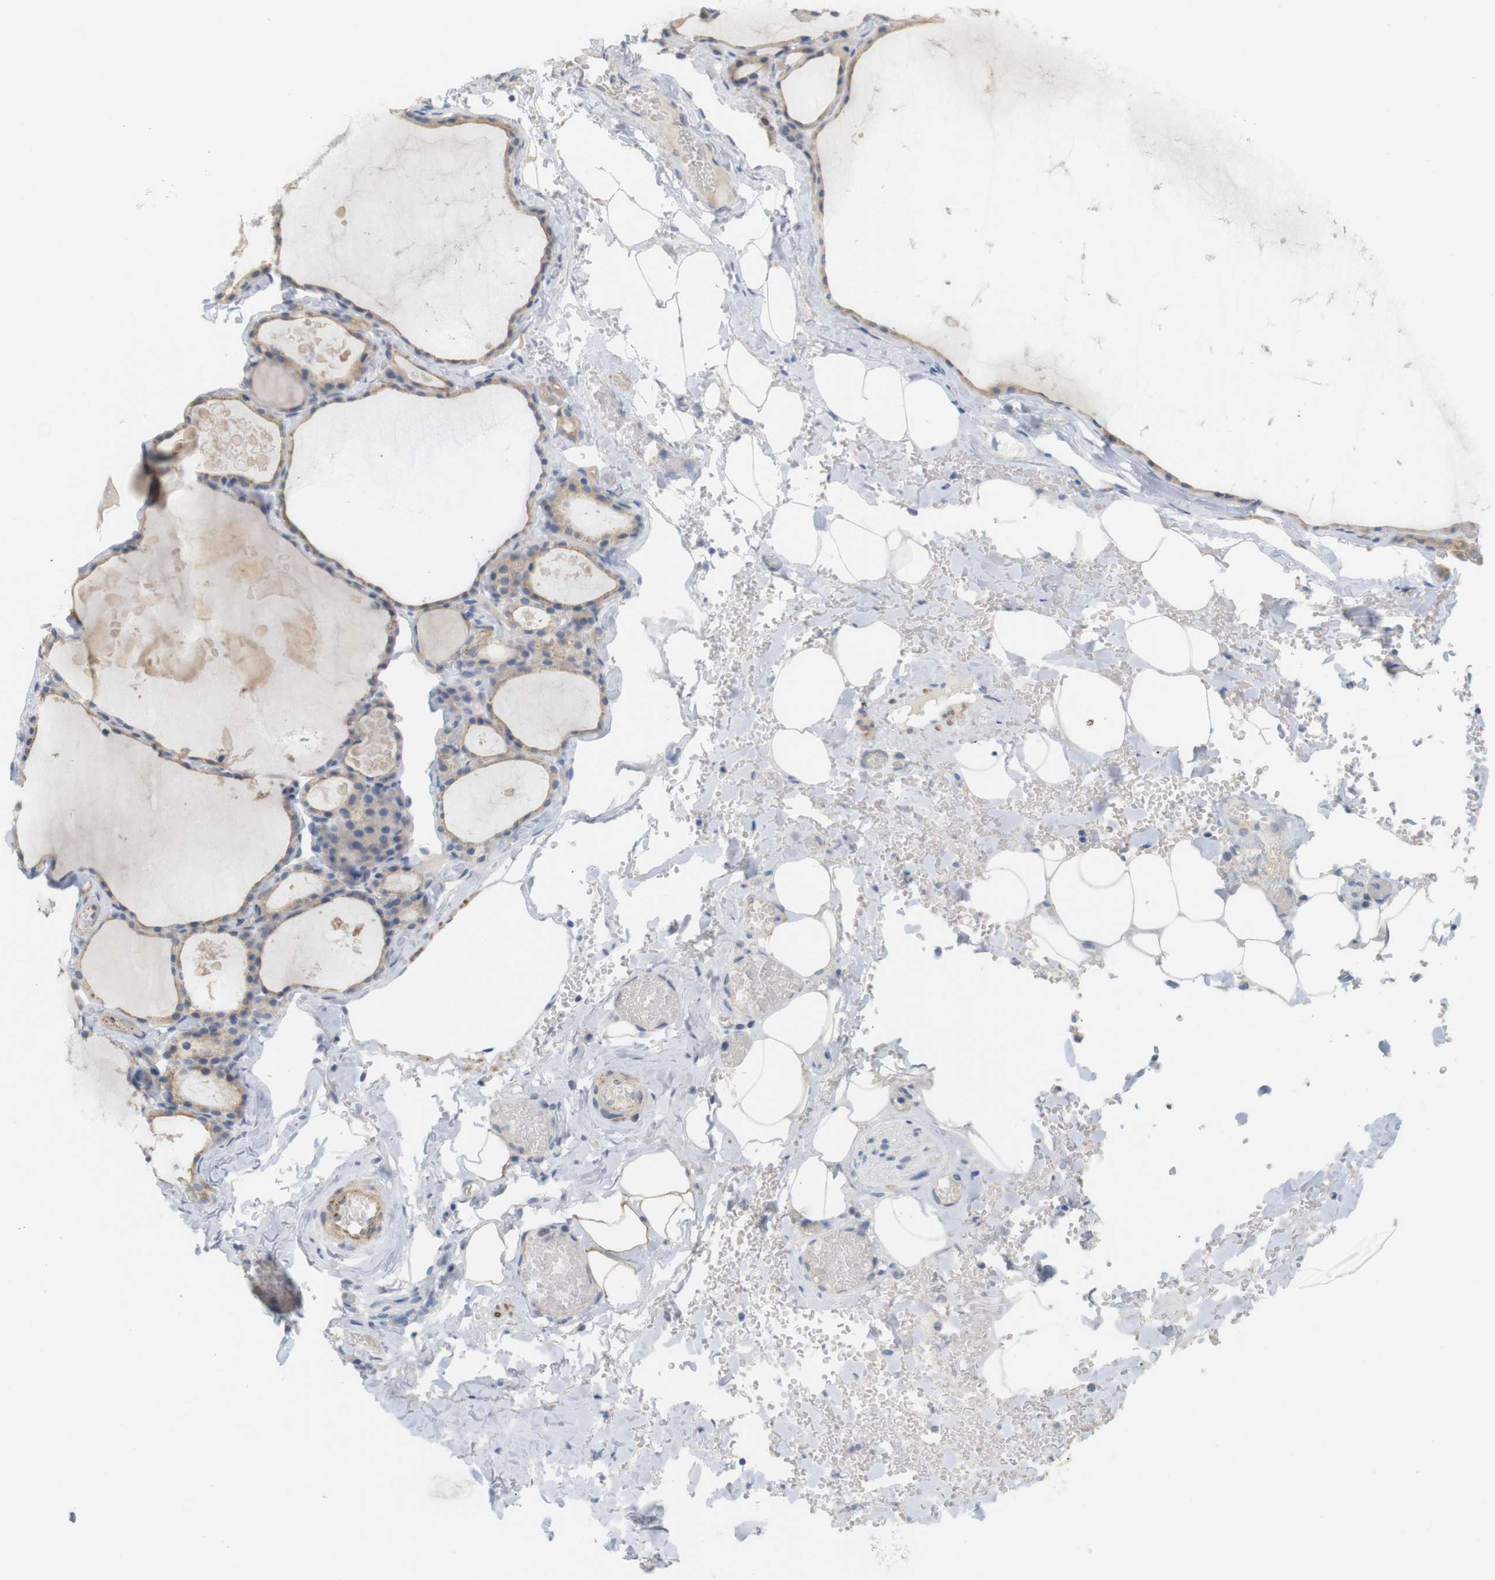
{"staining": {"intensity": "moderate", "quantity": ">75%", "location": "cytoplasmic/membranous"}, "tissue": "thyroid gland", "cell_type": "Glandular cells", "image_type": "normal", "snomed": [{"axis": "morphology", "description": "Normal tissue, NOS"}, {"axis": "topography", "description": "Thyroid gland"}], "caption": "Glandular cells show moderate cytoplasmic/membranous expression in about >75% of cells in normal thyroid gland. Ihc stains the protein of interest in brown and the nuclei are stained blue.", "gene": "ITPR1", "patient": {"sex": "male", "age": 56}}